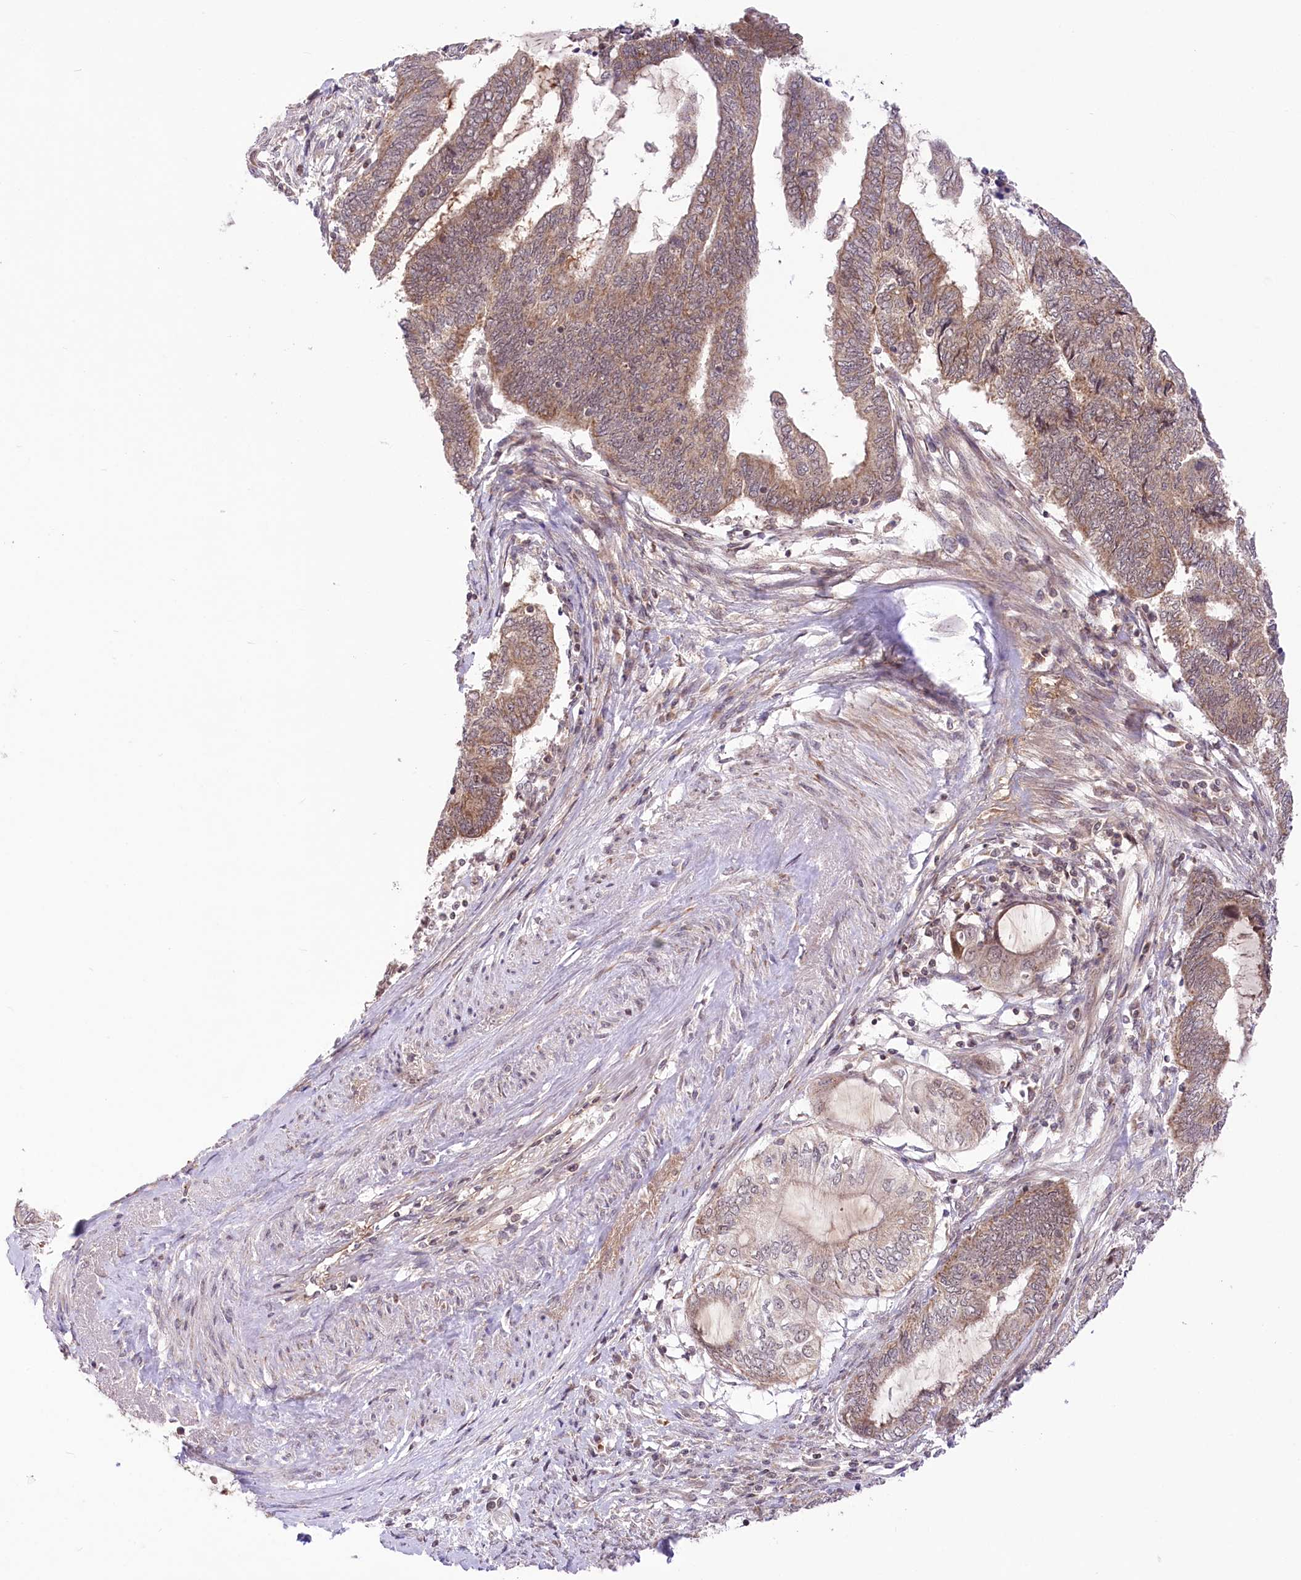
{"staining": {"intensity": "weak", "quantity": ">75%", "location": "cytoplasmic/membranous"}, "tissue": "endometrial cancer", "cell_type": "Tumor cells", "image_type": "cancer", "snomed": [{"axis": "morphology", "description": "Adenocarcinoma, NOS"}, {"axis": "topography", "description": "Uterus"}, {"axis": "topography", "description": "Endometrium"}], "caption": "Human adenocarcinoma (endometrial) stained with a protein marker exhibits weak staining in tumor cells.", "gene": "ZMAT2", "patient": {"sex": "female", "age": 70}}